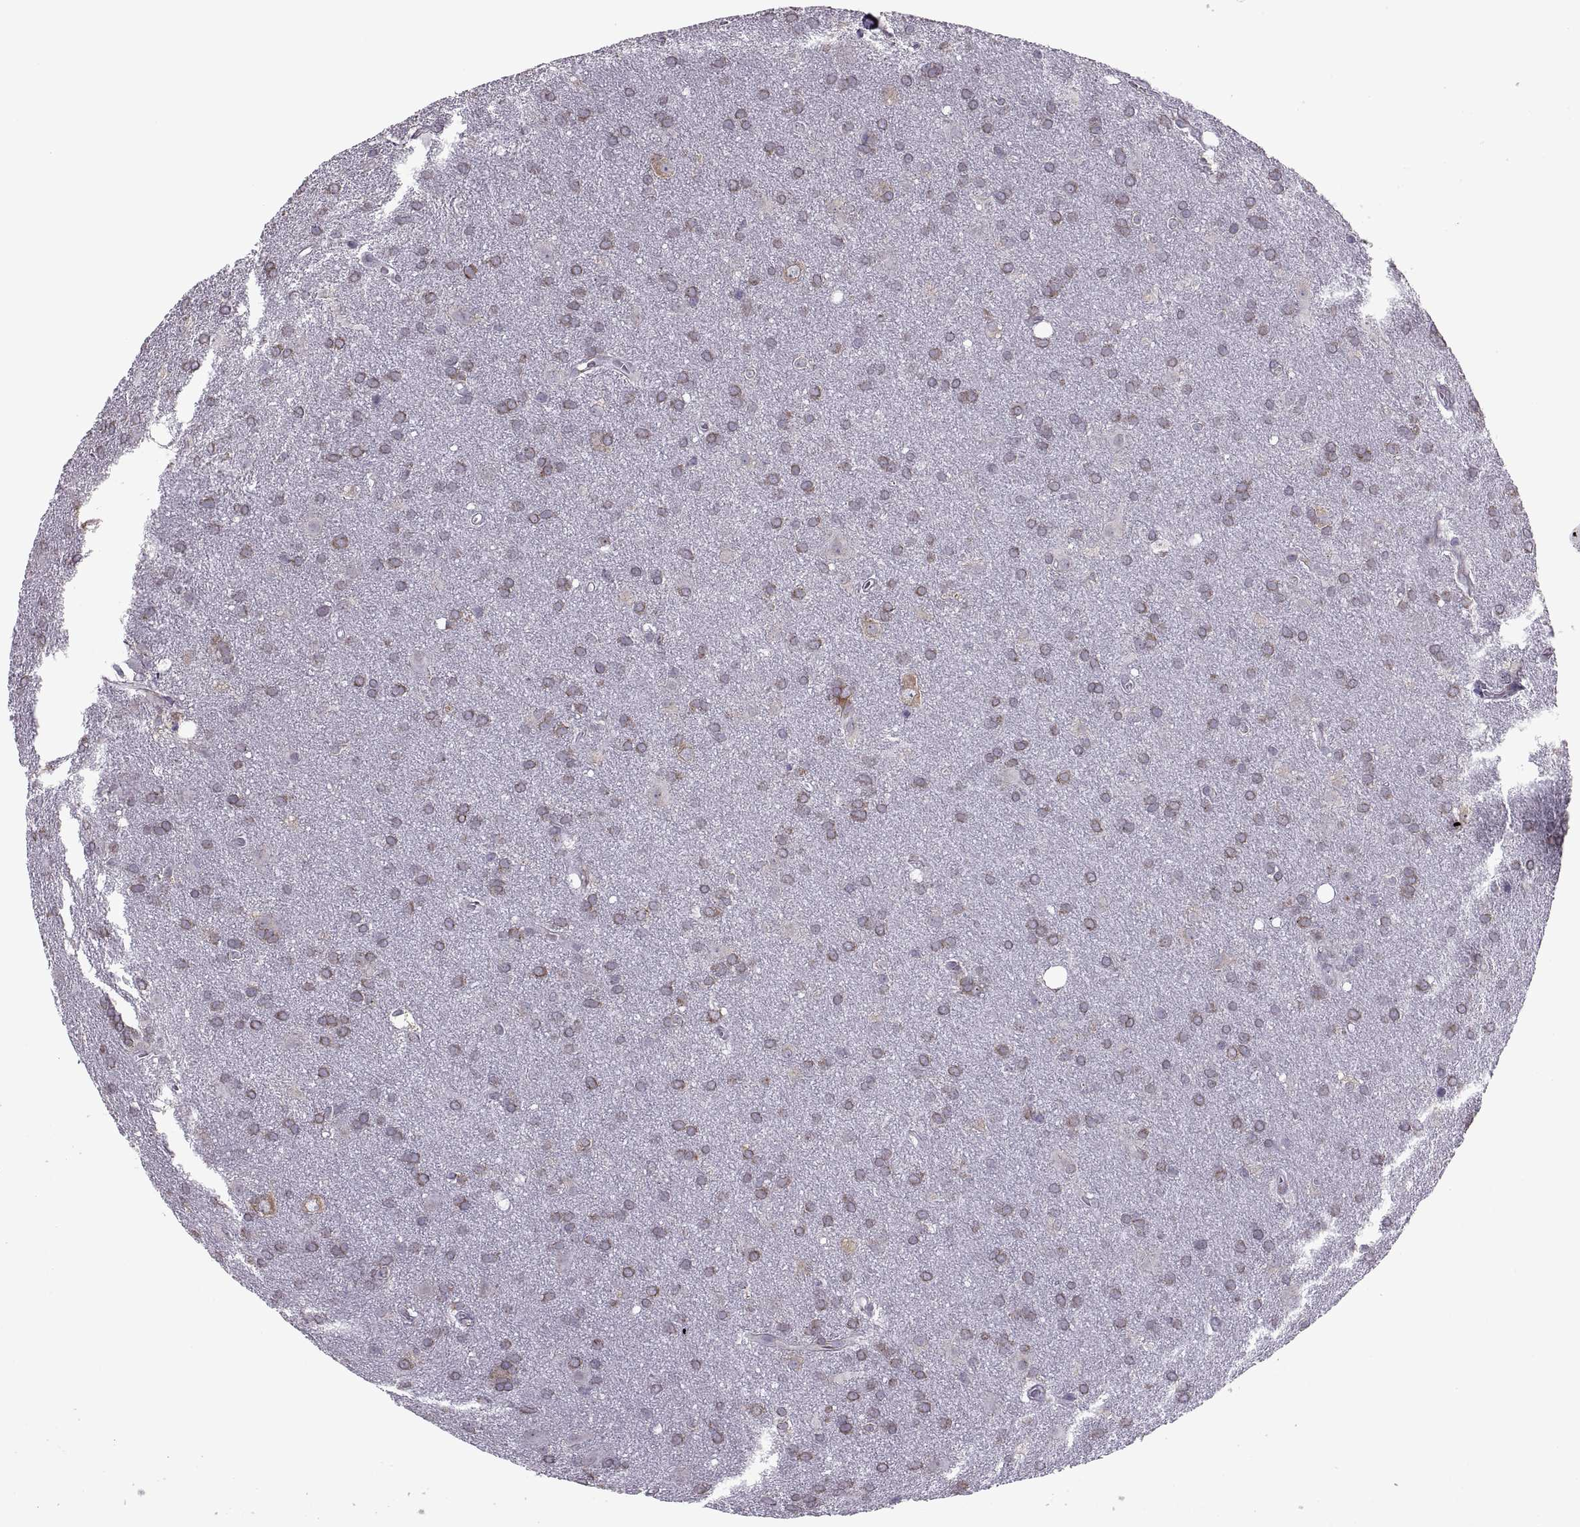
{"staining": {"intensity": "moderate", "quantity": ">75%", "location": "cytoplasmic/membranous"}, "tissue": "glioma", "cell_type": "Tumor cells", "image_type": "cancer", "snomed": [{"axis": "morphology", "description": "Glioma, malignant, Low grade"}, {"axis": "topography", "description": "Brain"}], "caption": "Low-grade glioma (malignant) tissue shows moderate cytoplasmic/membranous expression in approximately >75% of tumor cells, visualized by immunohistochemistry. (DAB = brown stain, brightfield microscopy at high magnification).", "gene": "PABPC1", "patient": {"sex": "male", "age": 58}}